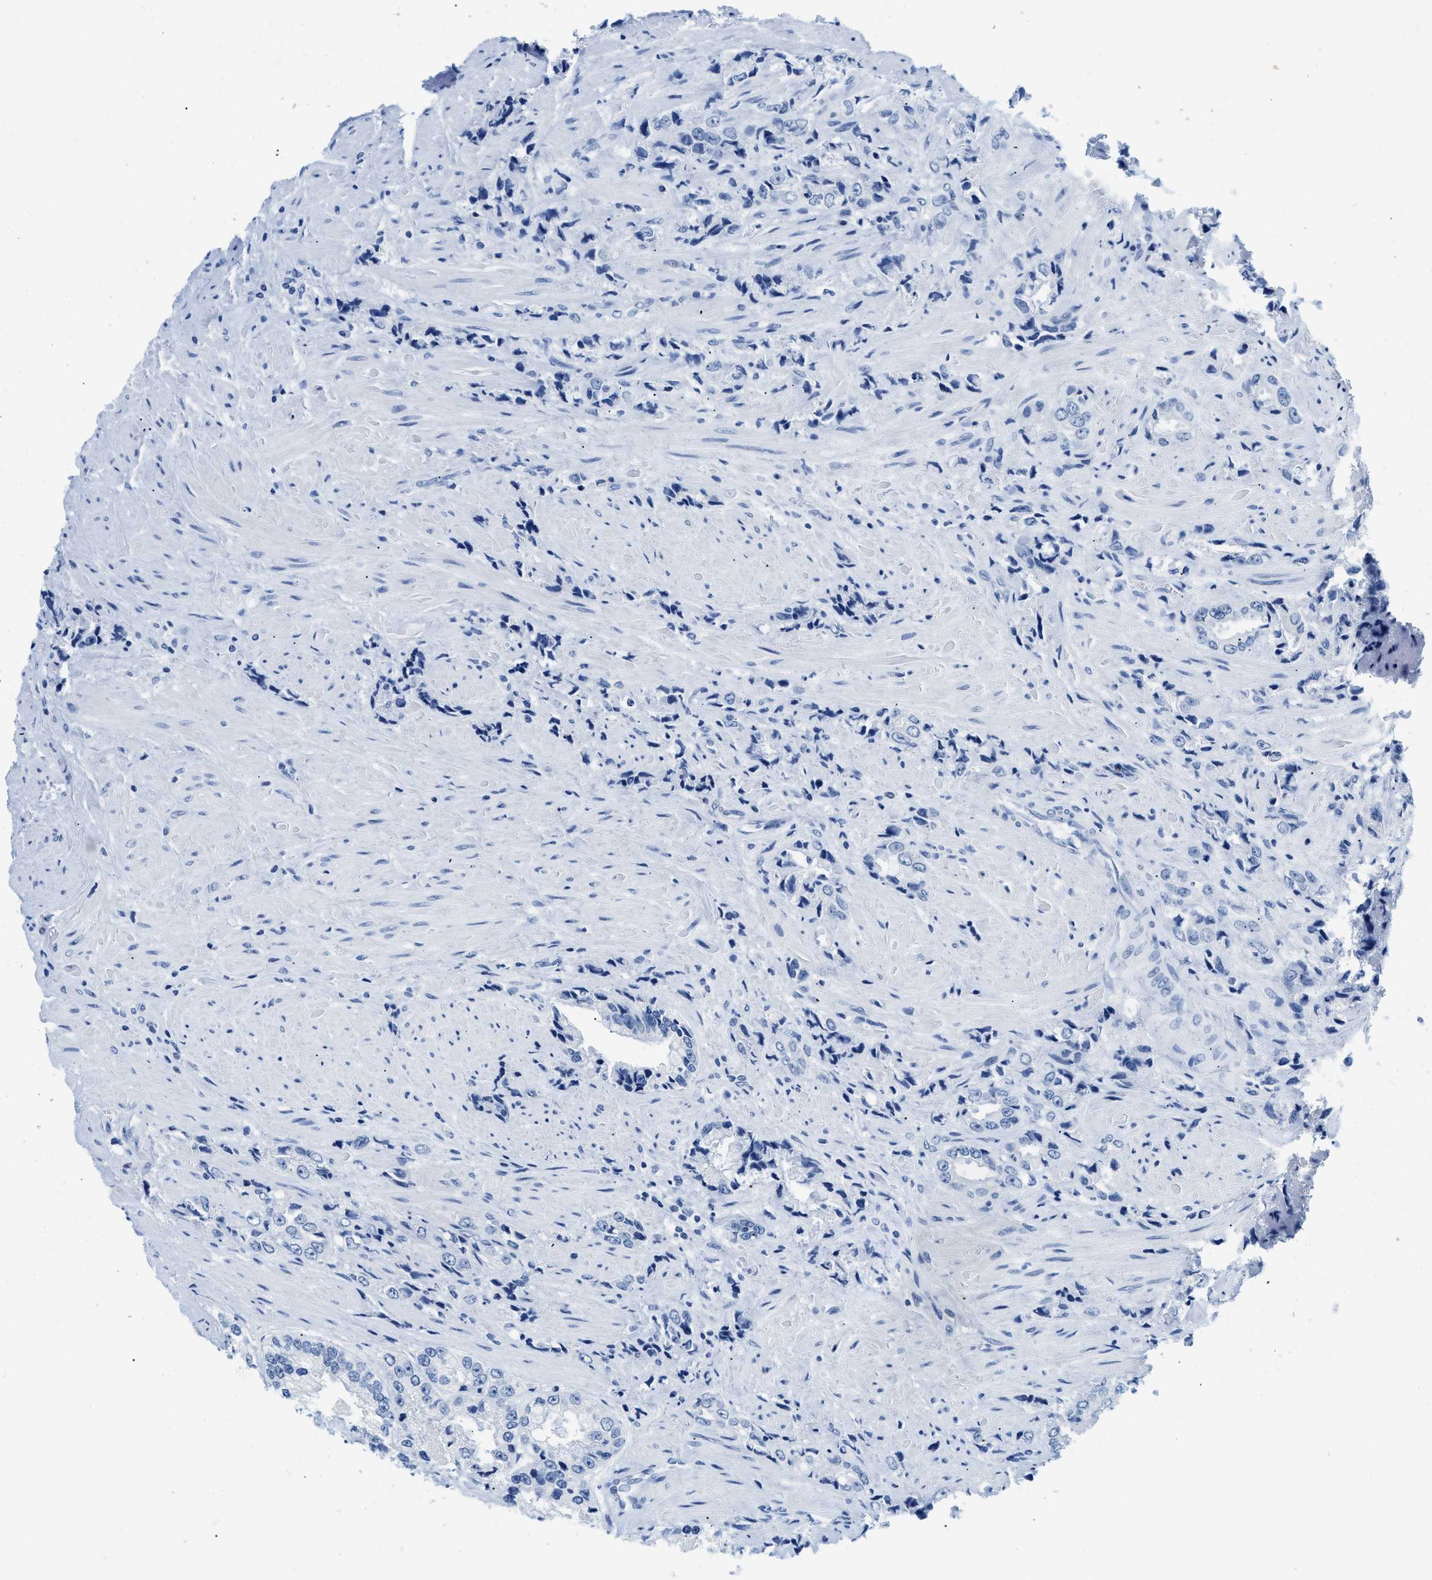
{"staining": {"intensity": "negative", "quantity": "none", "location": "none"}, "tissue": "prostate cancer", "cell_type": "Tumor cells", "image_type": "cancer", "snomed": [{"axis": "morphology", "description": "Adenocarcinoma, High grade"}, {"axis": "topography", "description": "Prostate"}], "caption": "Image shows no protein staining in tumor cells of prostate high-grade adenocarcinoma tissue.", "gene": "GSN", "patient": {"sex": "male", "age": 61}}